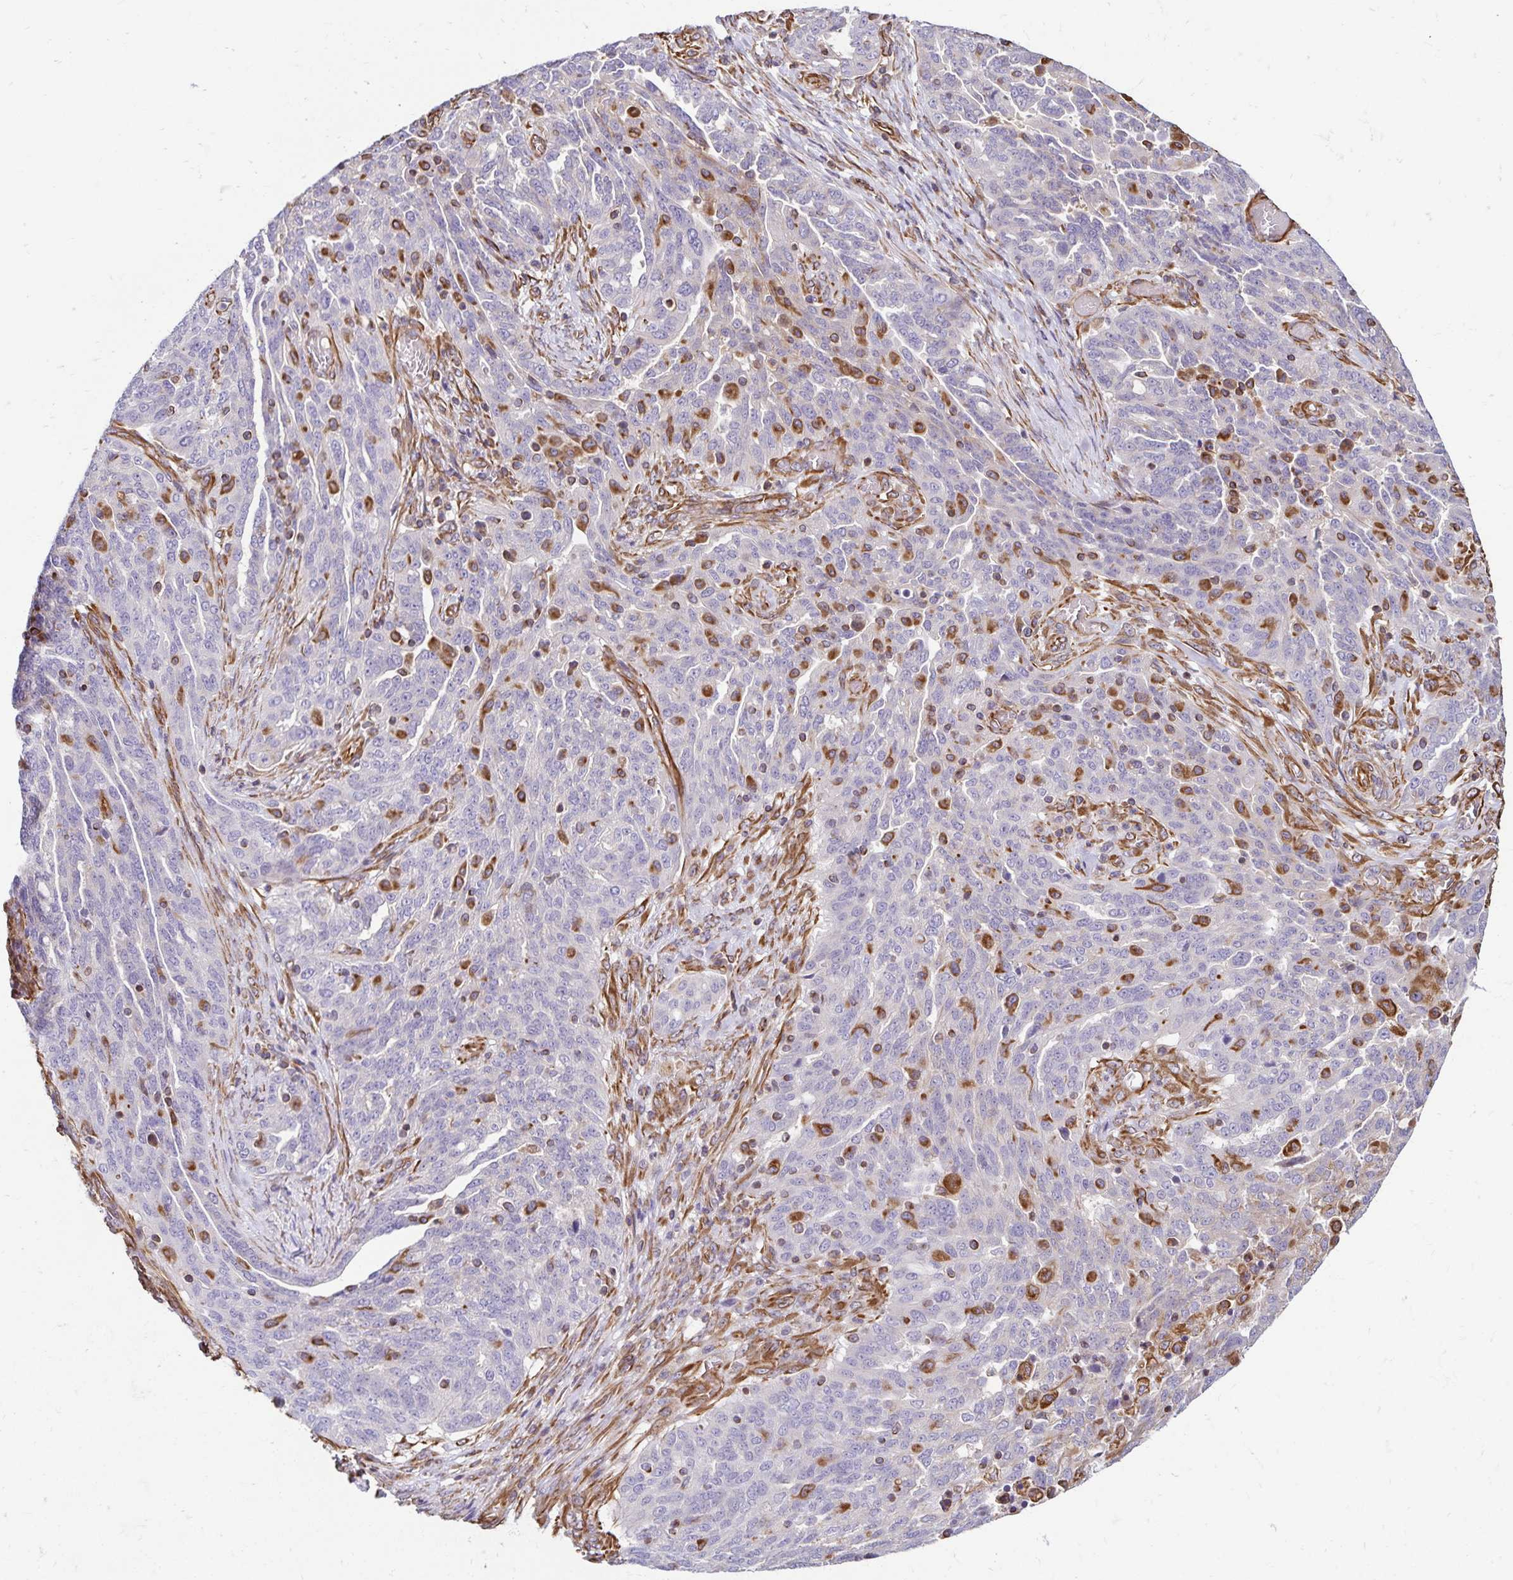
{"staining": {"intensity": "negative", "quantity": "none", "location": "none"}, "tissue": "ovarian cancer", "cell_type": "Tumor cells", "image_type": "cancer", "snomed": [{"axis": "morphology", "description": "Cystadenocarcinoma, serous, NOS"}, {"axis": "topography", "description": "Ovary"}], "caption": "Tumor cells show no significant staining in serous cystadenocarcinoma (ovarian). Nuclei are stained in blue.", "gene": "TRPV6", "patient": {"sex": "female", "age": 67}}